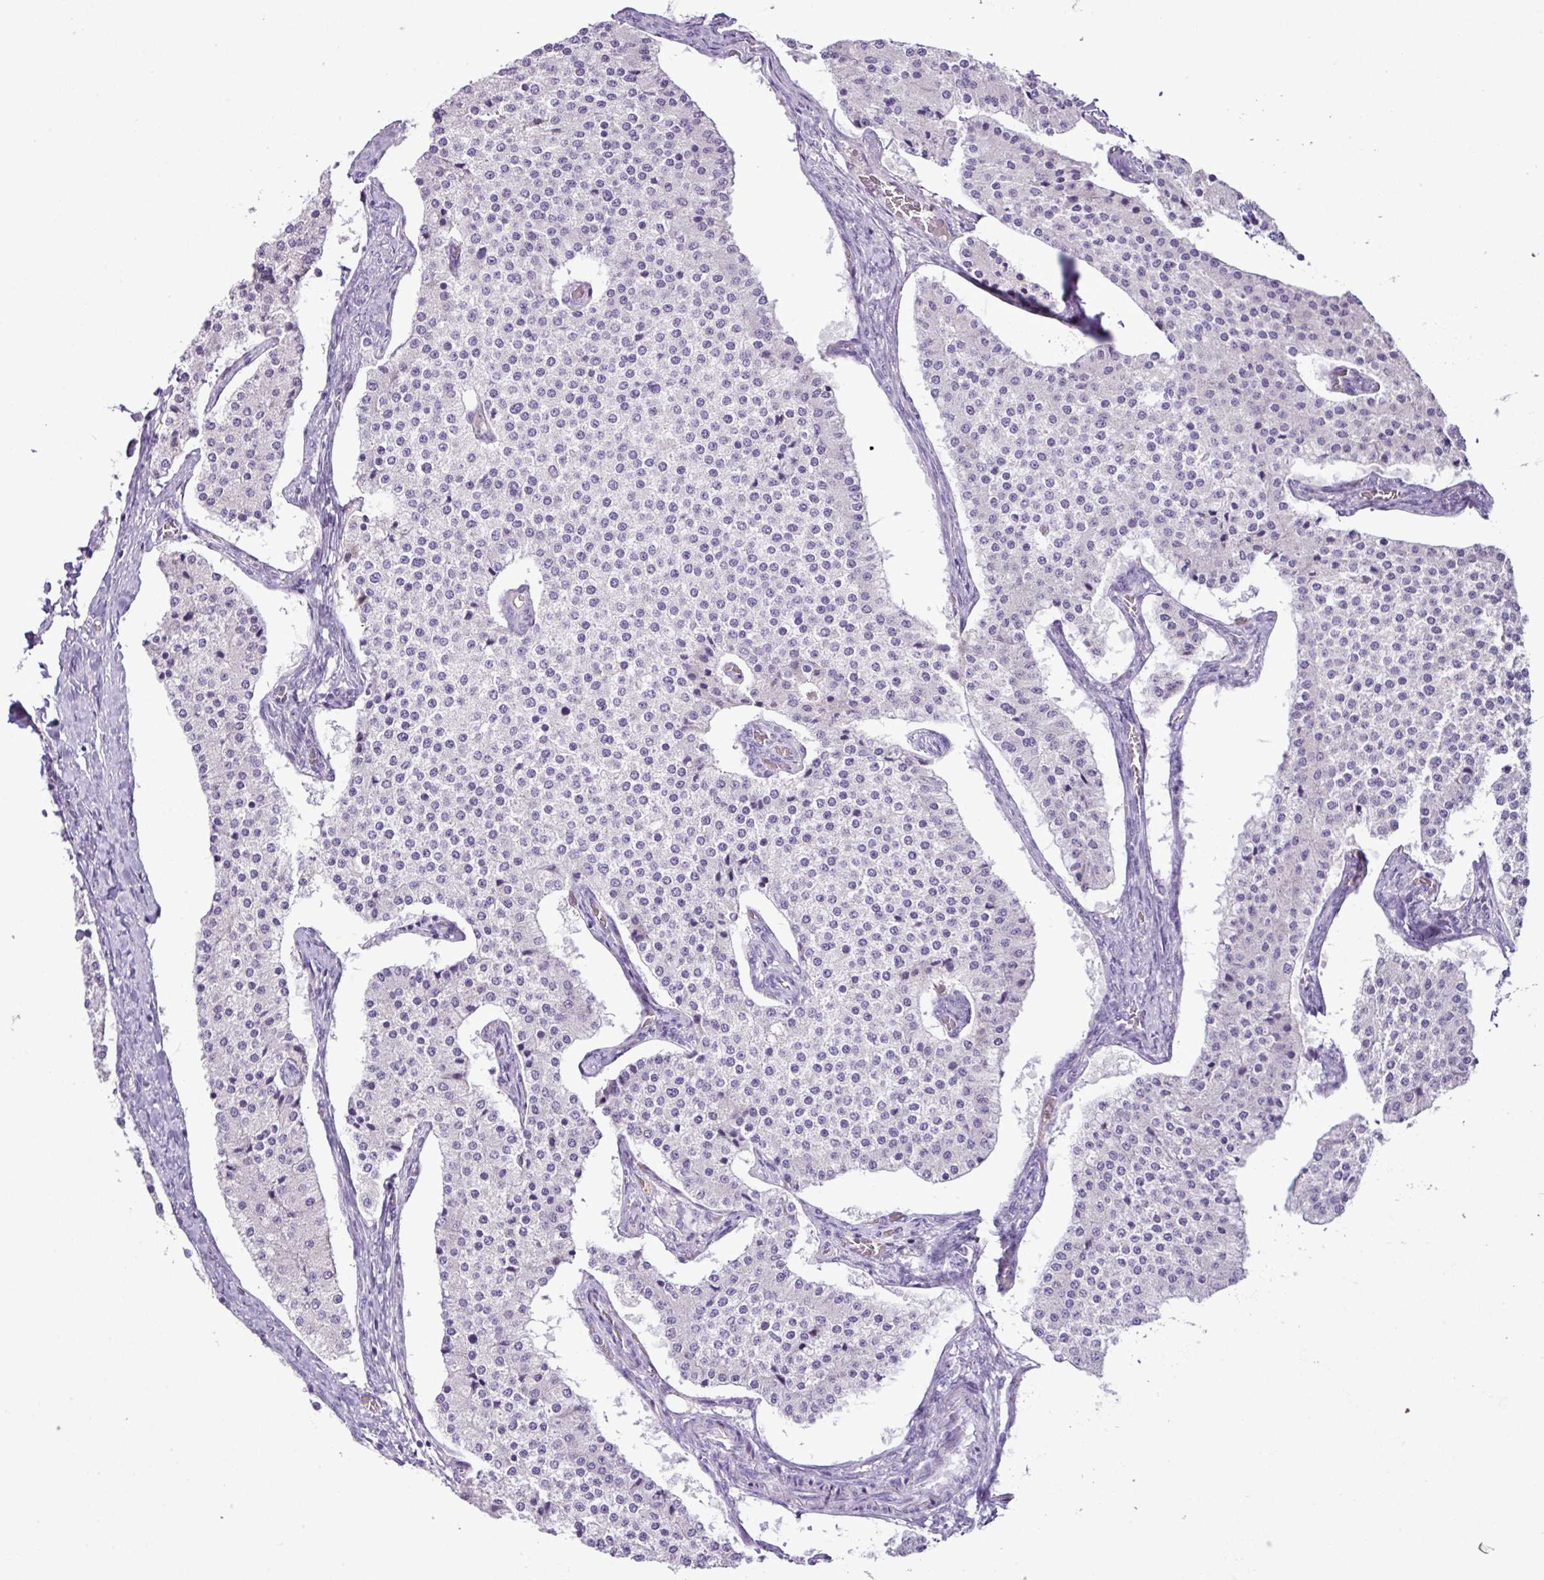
{"staining": {"intensity": "negative", "quantity": "none", "location": "none"}, "tissue": "carcinoid", "cell_type": "Tumor cells", "image_type": "cancer", "snomed": [{"axis": "morphology", "description": "Carcinoid, malignant, NOS"}, {"axis": "topography", "description": "Colon"}], "caption": "Immunohistochemical staining of human carcinoid demonstrates no significant expression in tumor cells. (Stains: DAB immunohistochemistry (IHC) with hematoxylin counter stain, Microscopy: brightfield microscopy at high magnification).", "gene": "HTR3E", "patient": {"sex": "female", "age": 52}}